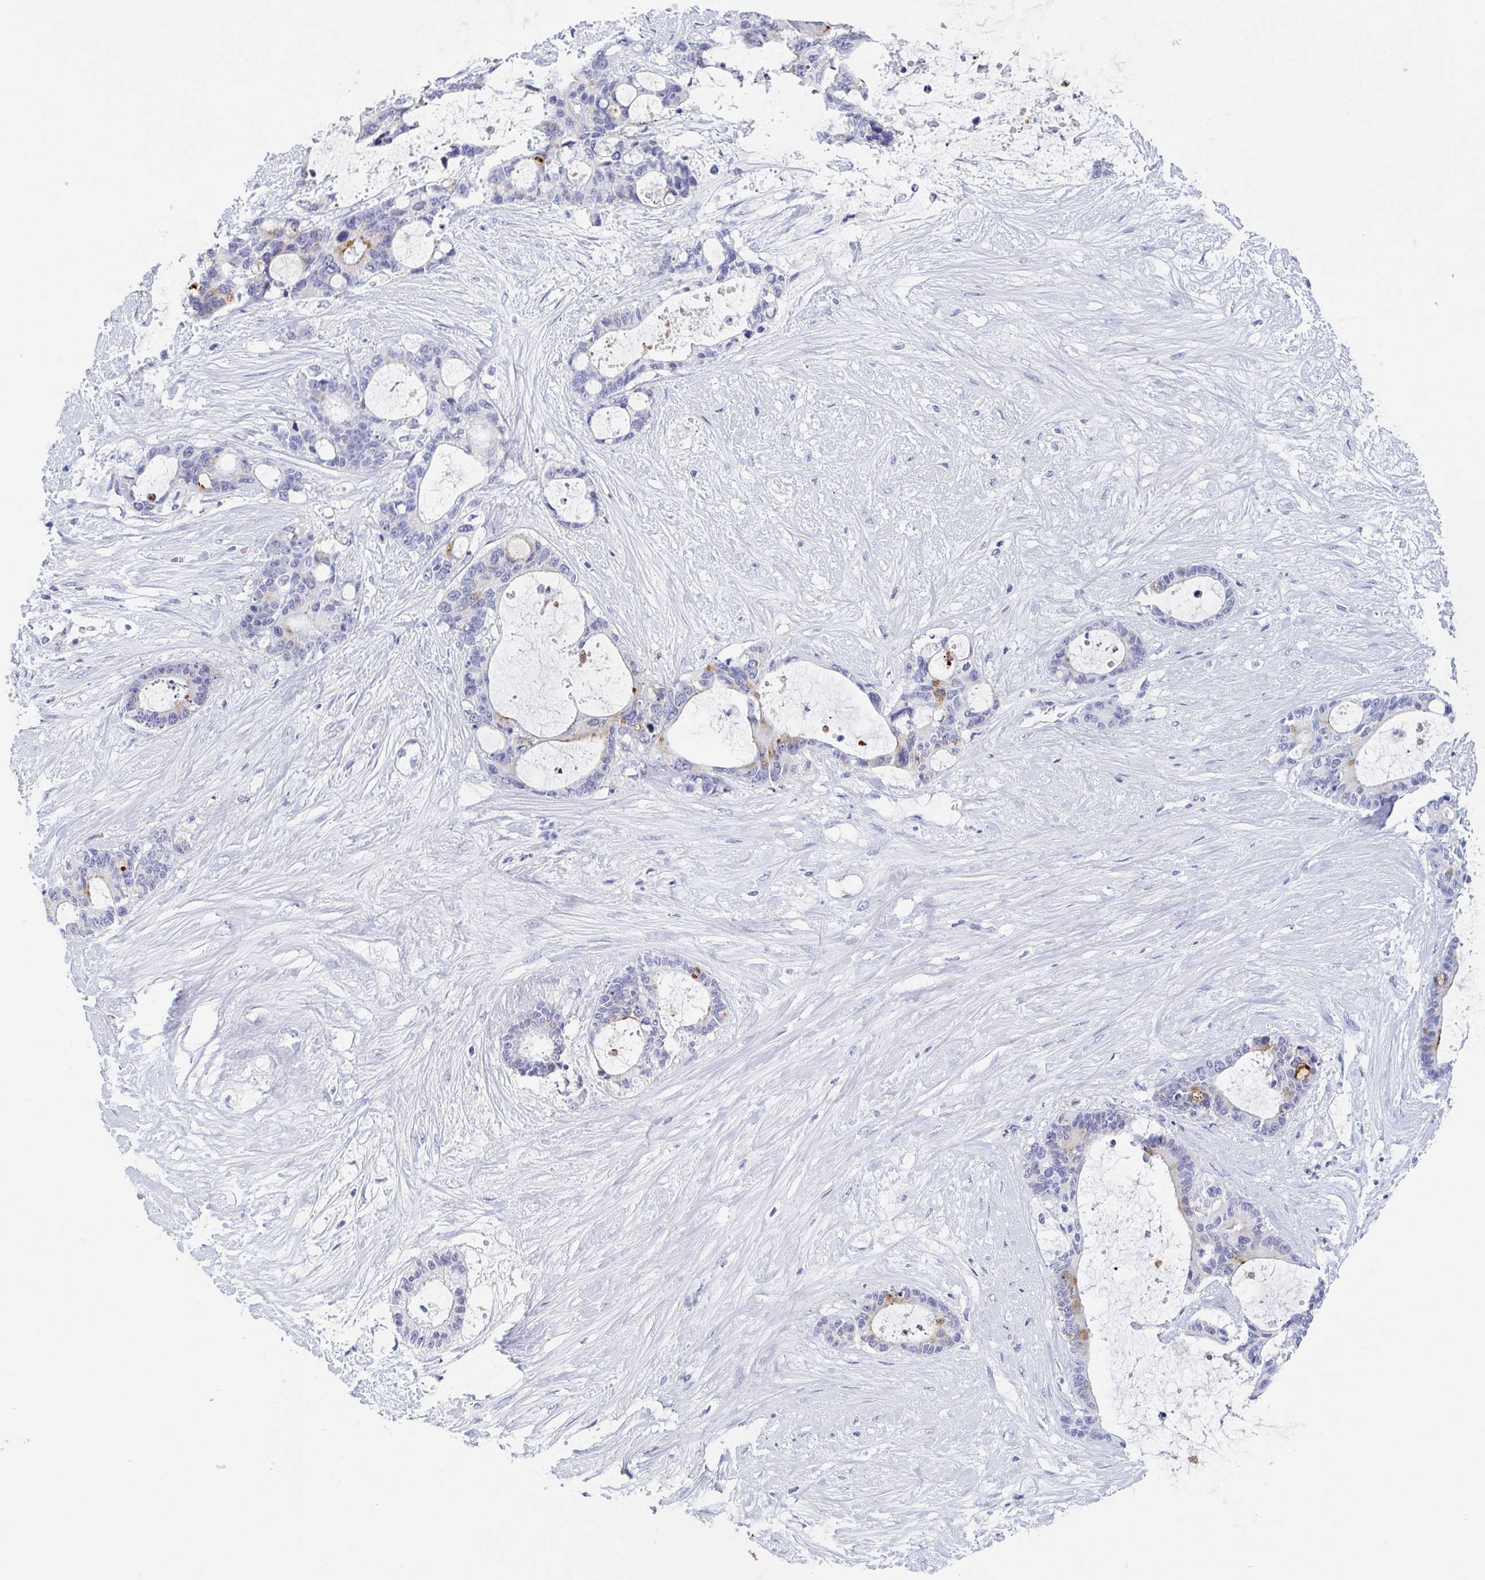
{"staining": {"intensity": "weak", "quantity": "<25%", "location": "cytoplasmic/membranous"}, "tissue": "liver cancer", "cell_type": "Tumor cells", "image_type": "cancer", "snomed": [{"axis": "morphology", "description": "Normal tissue, NOS"}, {"axis": "morphology", "description": "Cholangiocarcinoma"}, {"axis": "topography", "description": "Liver"}, {"axis": "topography", "description": "Peripheral nerve tissue"}], "caption": "This is a image of IHC staining of liver cancer, which shows no staining in tumor cells.", "gene": "REG4", "patient": {"sex": "female", "age": 73}}